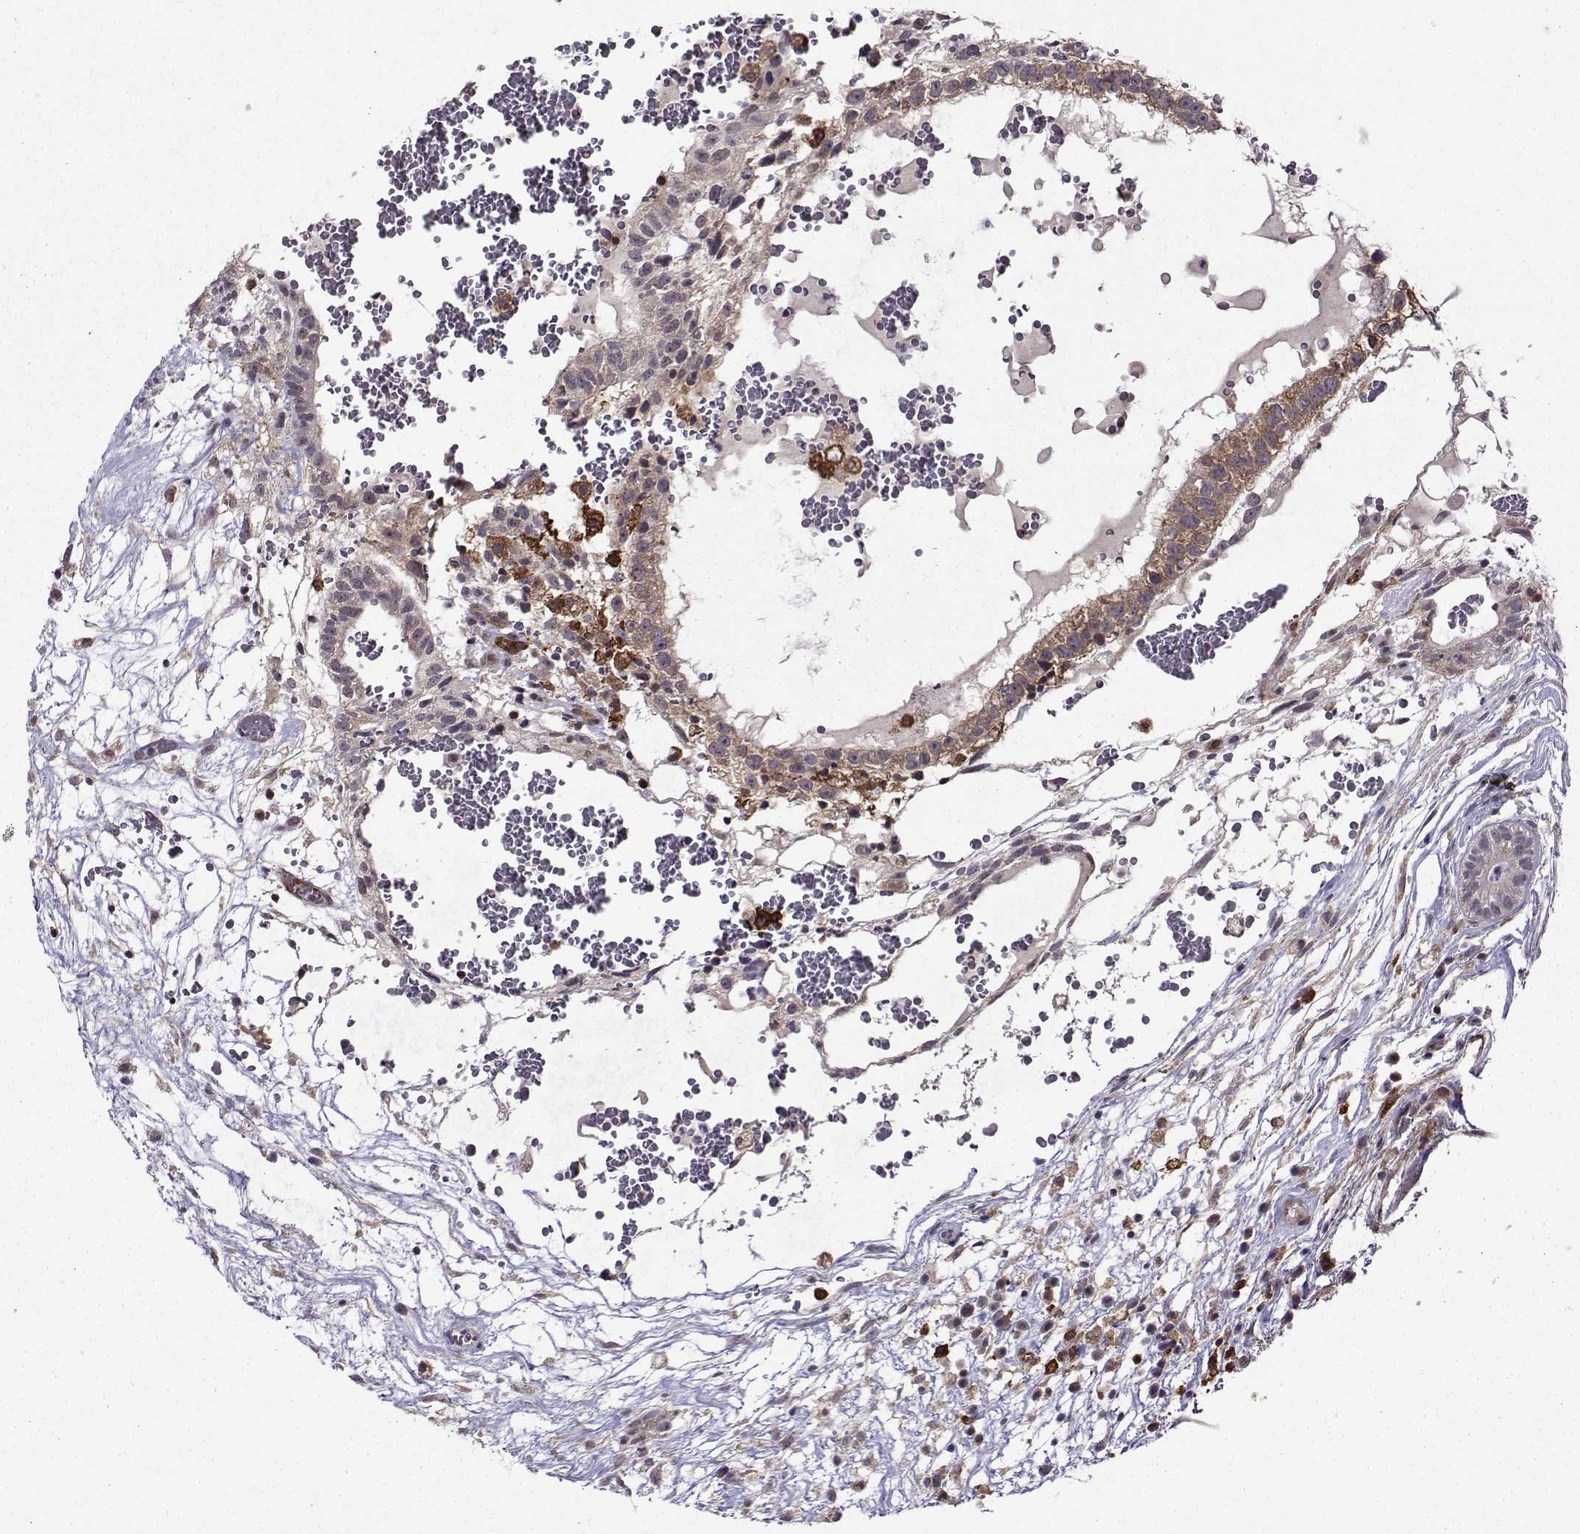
{"staining": {"intensity": "moderate", "quantity": ">75%", "location": "cytoplasmic/membranous"}, "tissue": "testis cancer", "cell_type": "Tumor cells", "image_type": "cancer", "snomed": [{"axis": "morphology", "description": "Normal tissue, NOS"}, {"axis": "morphology", "description": "Carcinoma, Embryonal, NOS"}, {"axis": "topography", "description": "Testis"}], "caption": "The micrograph displays staining of embryonal carcinoma (testis), revealing moderate cytoplasmic/membranous protein staining (brown color) within tumor cells. (IHC, brightfield microscopy, high magnification).", "gene": "DDX20", "patient": {"sex": "male", "age": 32}}